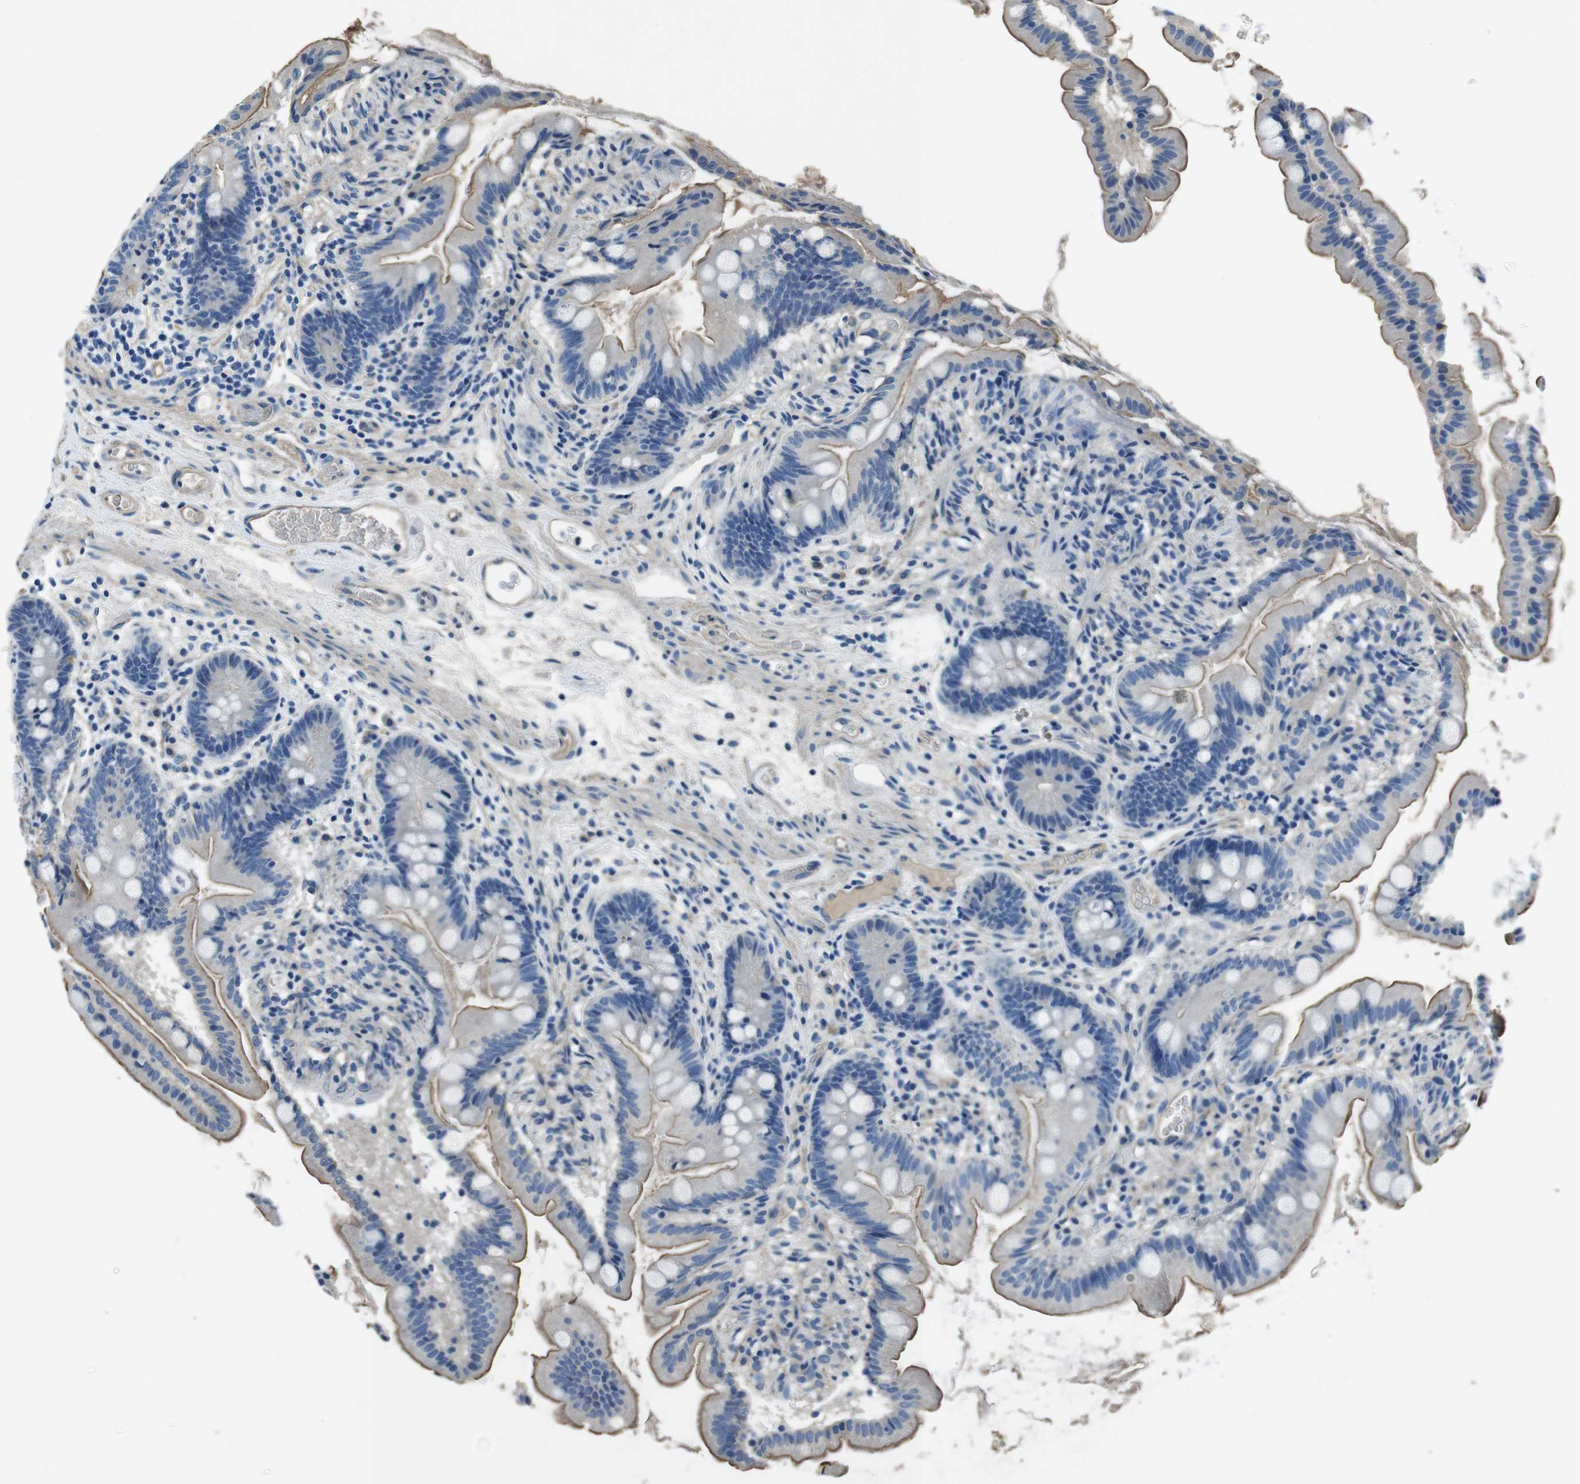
{"staining": {"intensity": "weak", "quantity": "<25%", "location": "cytoplasmic/membranous"}, "tissue": "small intestine", "cell_type": "Glandular cells", "image_type": "normal", "snomed": [{"axis": "morphology", "description": "Normal tissue, NOS"}, {"axis": "topography", "description": "Small intestine"}], "caption": "Photomicrograph shows no significant protein expression in glandular cells of benign small intestine.", "gene": "CASQ1", "patient": {"sex": "female", "age": 56}}